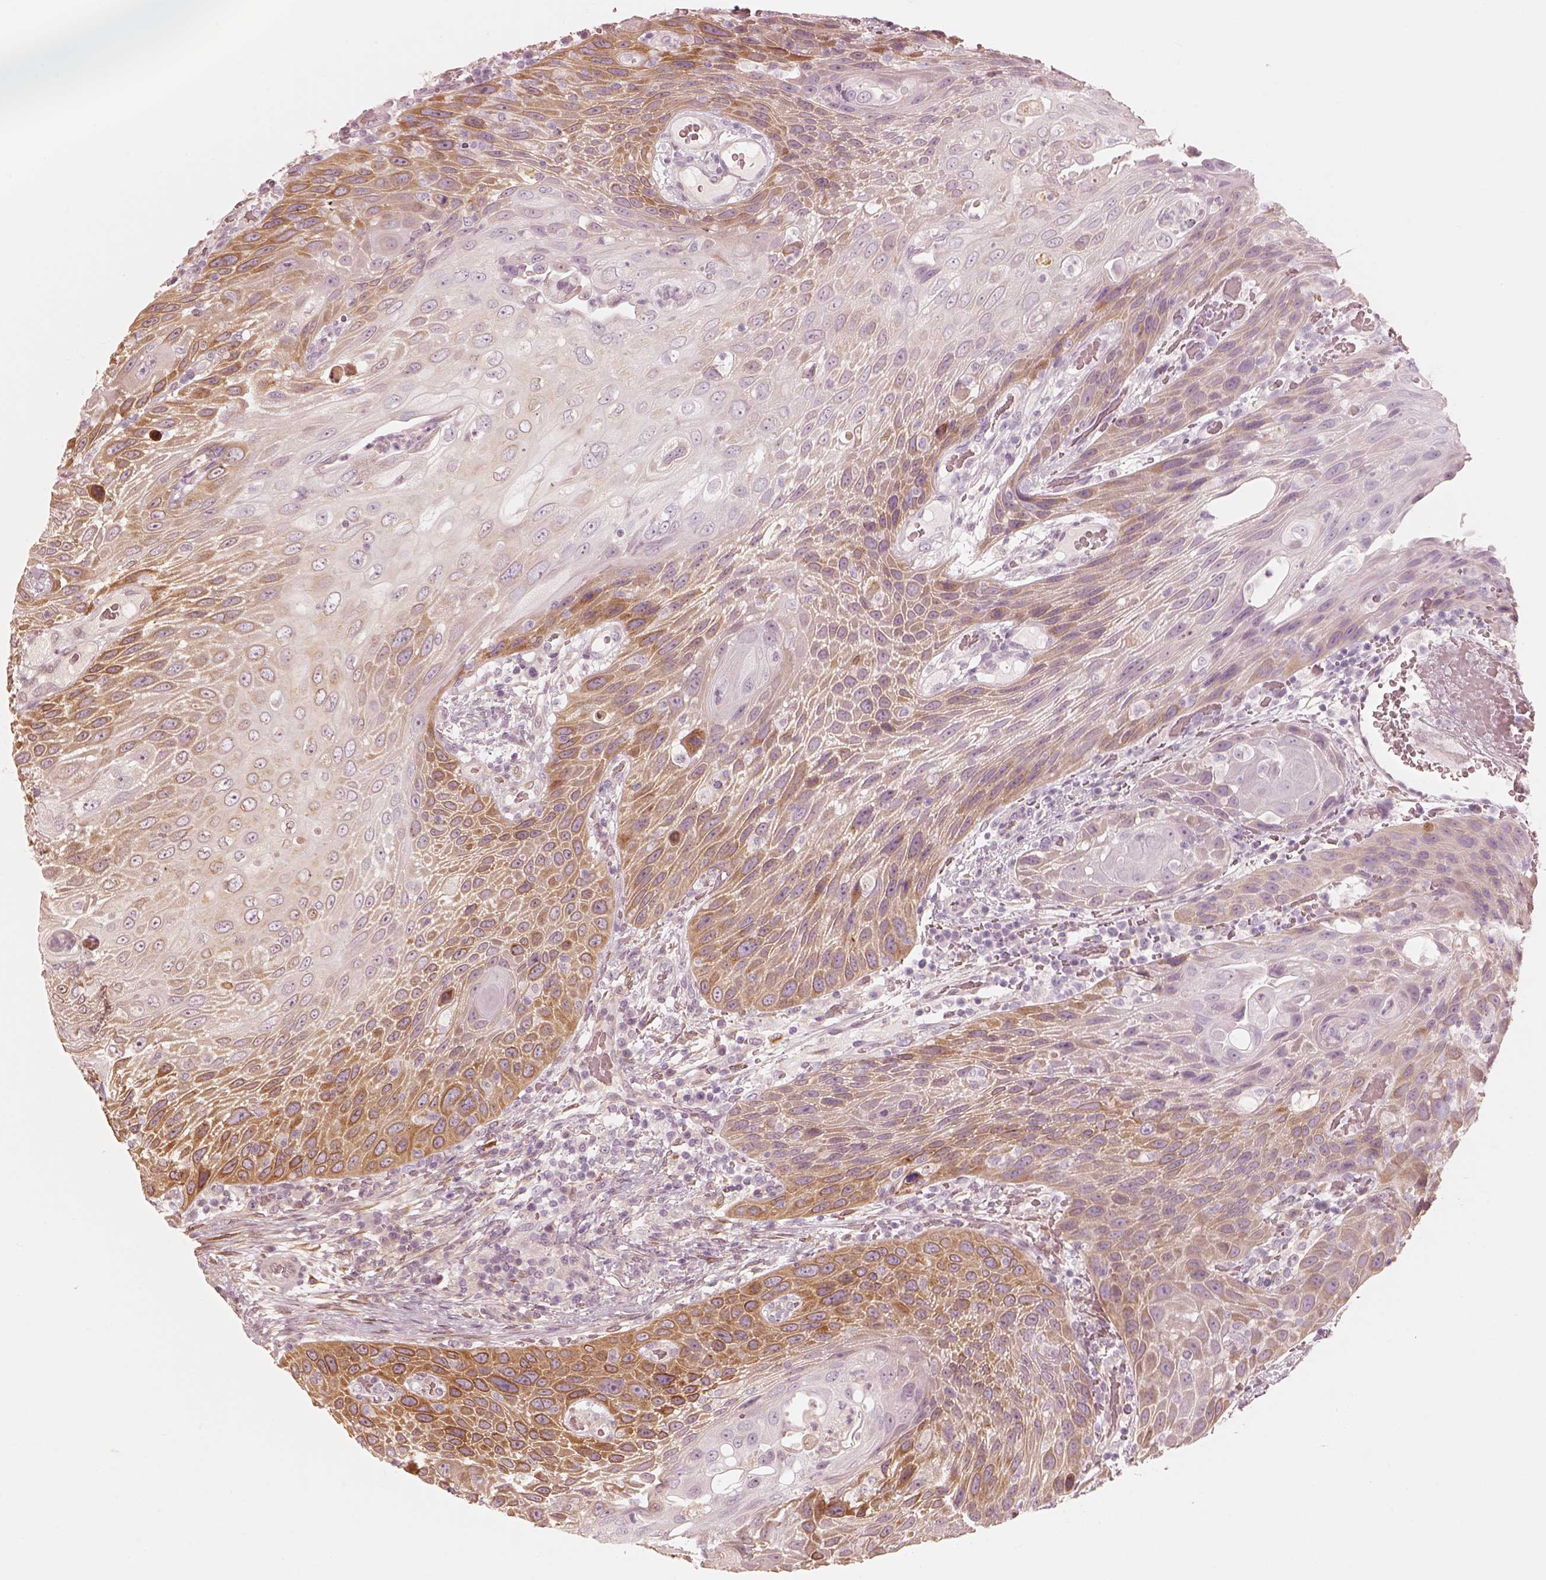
{"staining": {"intensity": "strong", "quantity": "<25%", "location": "cytoplasmic/membranous"}, "tissue": "head and neck cancer", "cell_type": "Tumor cells", "image_type": "cancer", "snomed": [{"axis": "morphology", "description": "Squamous cell carcinoma, NOS"}, {"axis": "topography", "description": "Head-Neck"}], "caption": "This is a photomicrograph of immunohistochemistry (IHC) staining of head and neck squamous cell carcinoma, which shows strong positivity in the cytoplasmic/membranous of tumor cells.", "gene": "WLS", "patient": {"sex": "male", "age": 69}}